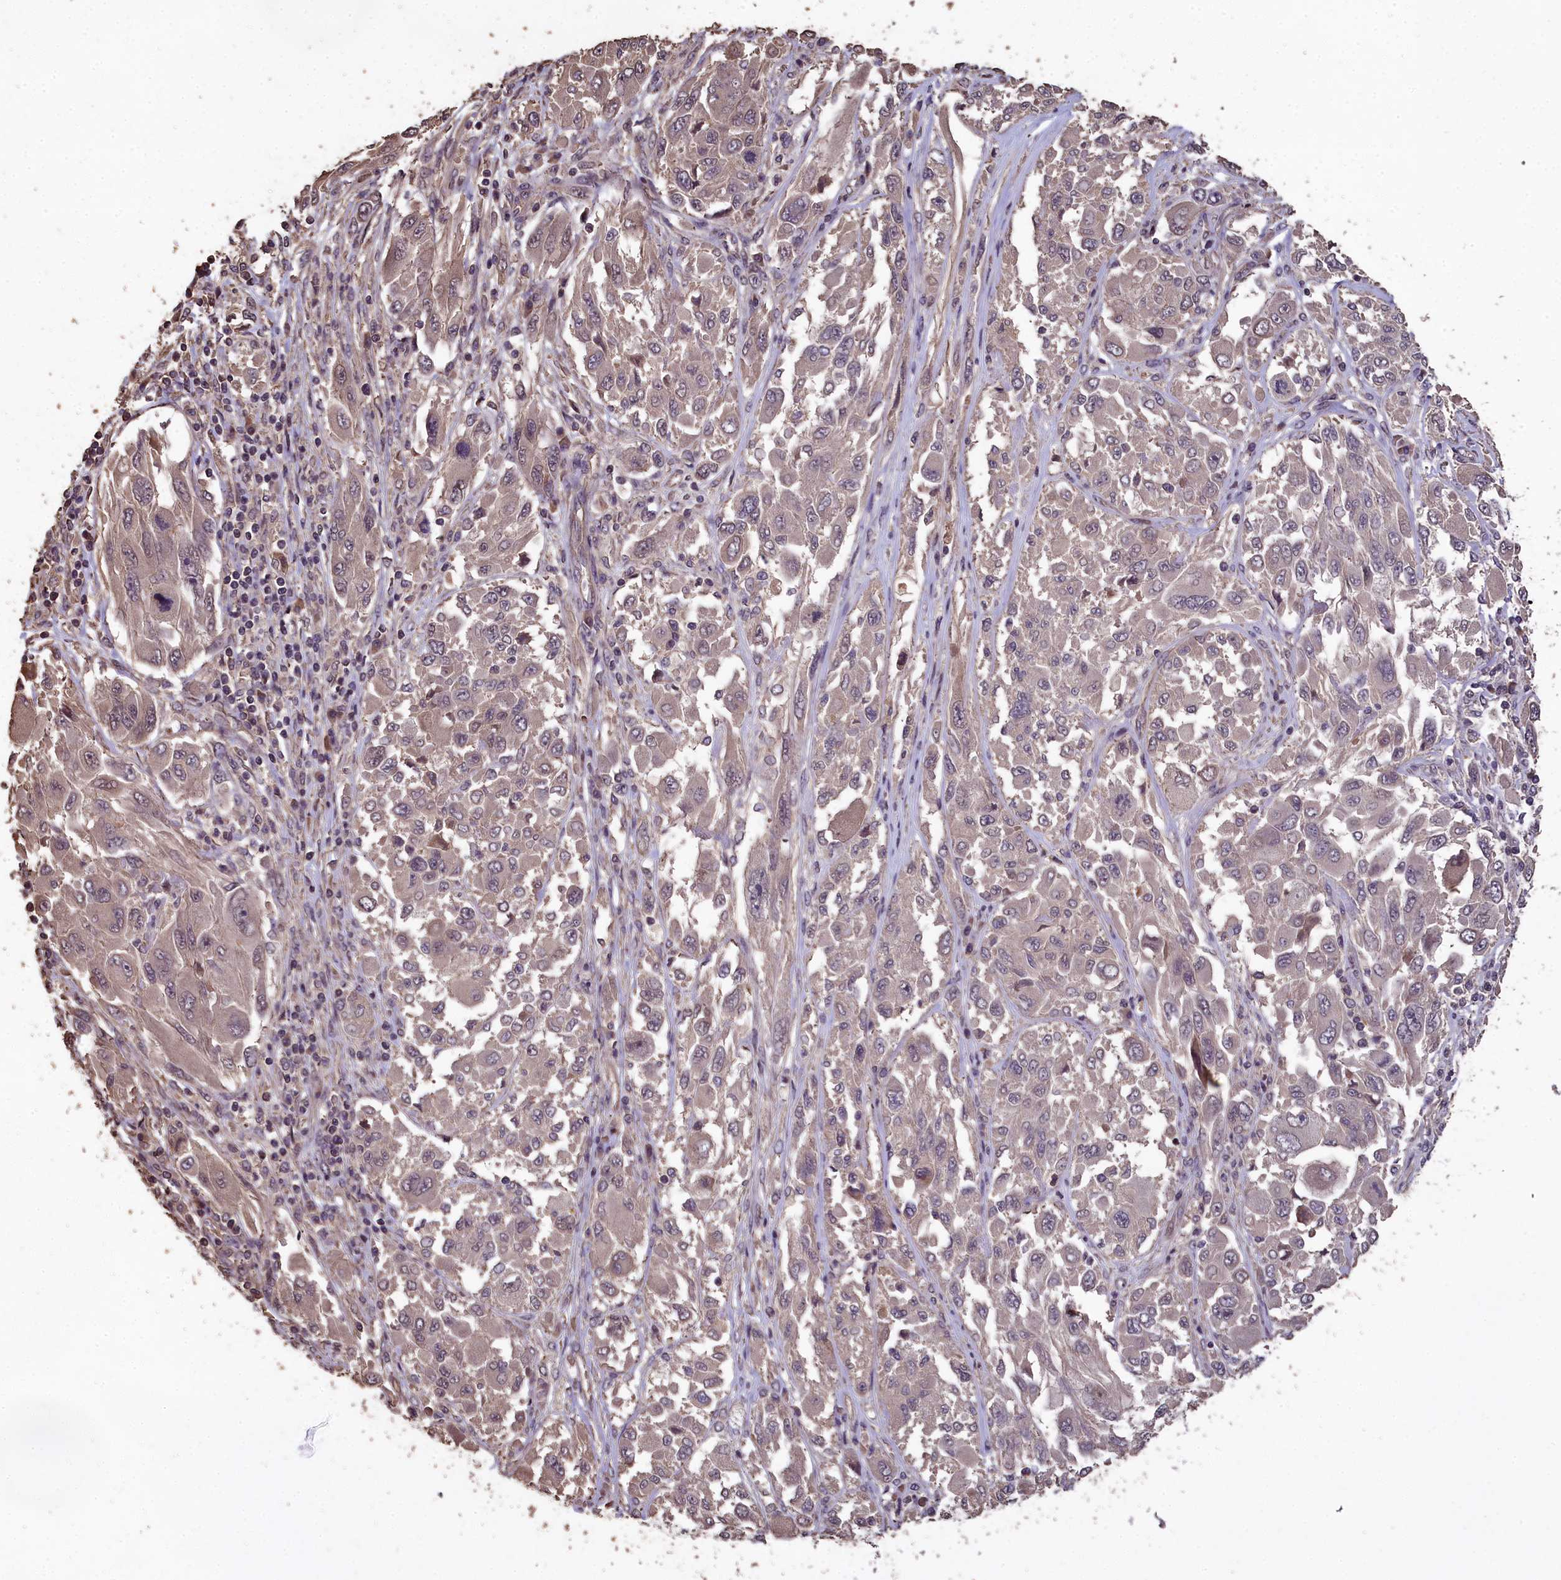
{"staining": {"intensity": "negative", "quantity": "none", "location": "none"}, "tissue": "melanoma", "cell_type": "Tumor cells", "image_type": "cancer", "snomed": [{"axis": "morphology", "description": "Malignant melanoma, NOS"}, {"axis": "topography", "description": "Skin"}], "caption": "Human melanoma stained for a protein using IHC exhibits no expression in tumor cells.", "gene": "CHD9", "patient": {"sex": "female", "age": 91}}